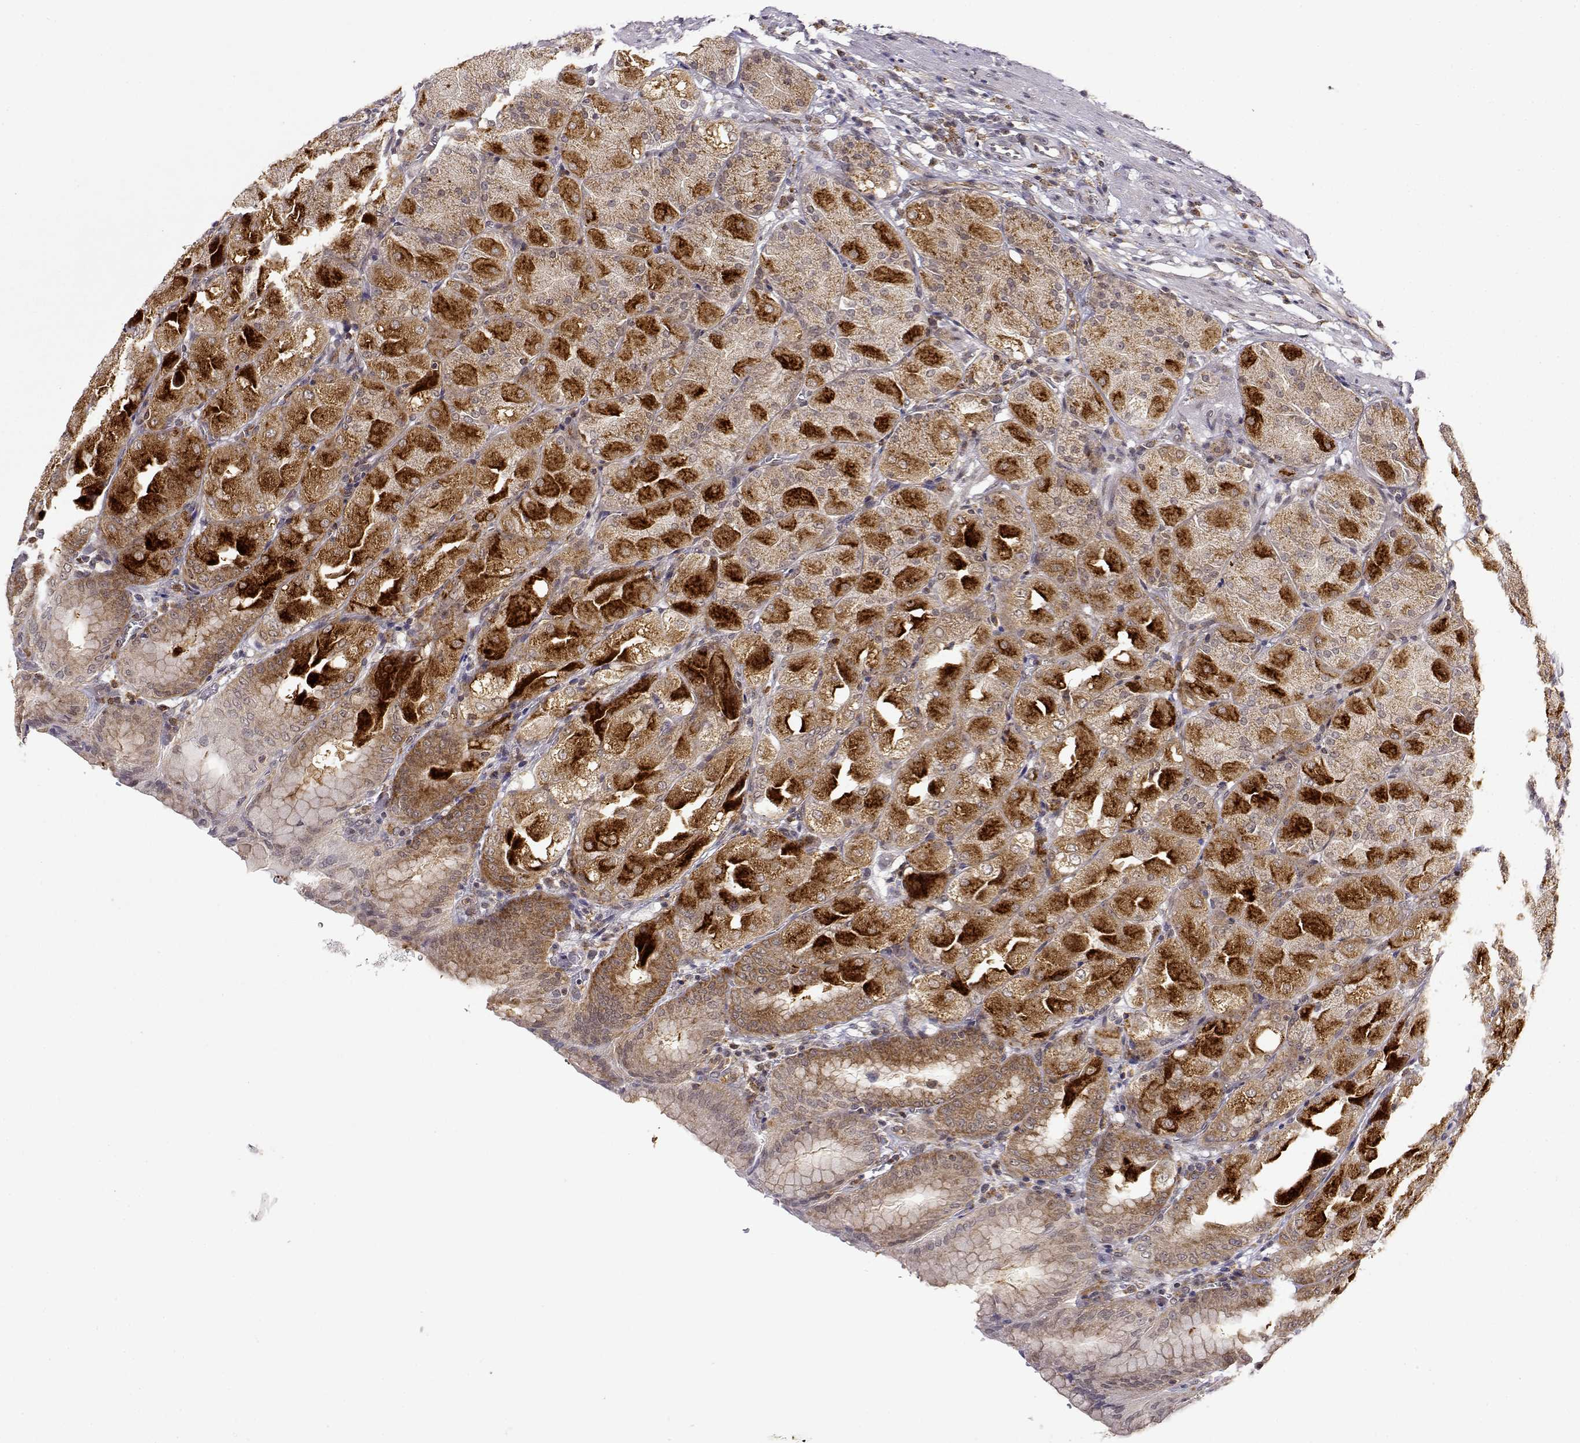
{"staining": {"intensity": "moderate", "quantity": "25%-75%", "location": "cytoplasmic/membranous"}, "tissue": "stomach", "cell_type": "Glandular cells", "image_type": "normal", "snomed": [{"axis": "morphology", "description": "Normal tissue, NOS"}, {"axis": "topography", "description": "Stomach, upper"}, {"axis": "topography", "description": "Stomach"}, {"axis": "topography", "description": "Stomach, lower"}], "caption": "Immunohistochemical staining of unremarkable stomach reveals moderate cytoplasmic/membranous protein positivity in approximately 25%-75% of glandular cells. Nuclei are stained in blue.", "gene": "RNF13", "patient": {"sex": "male", "age": 62}}